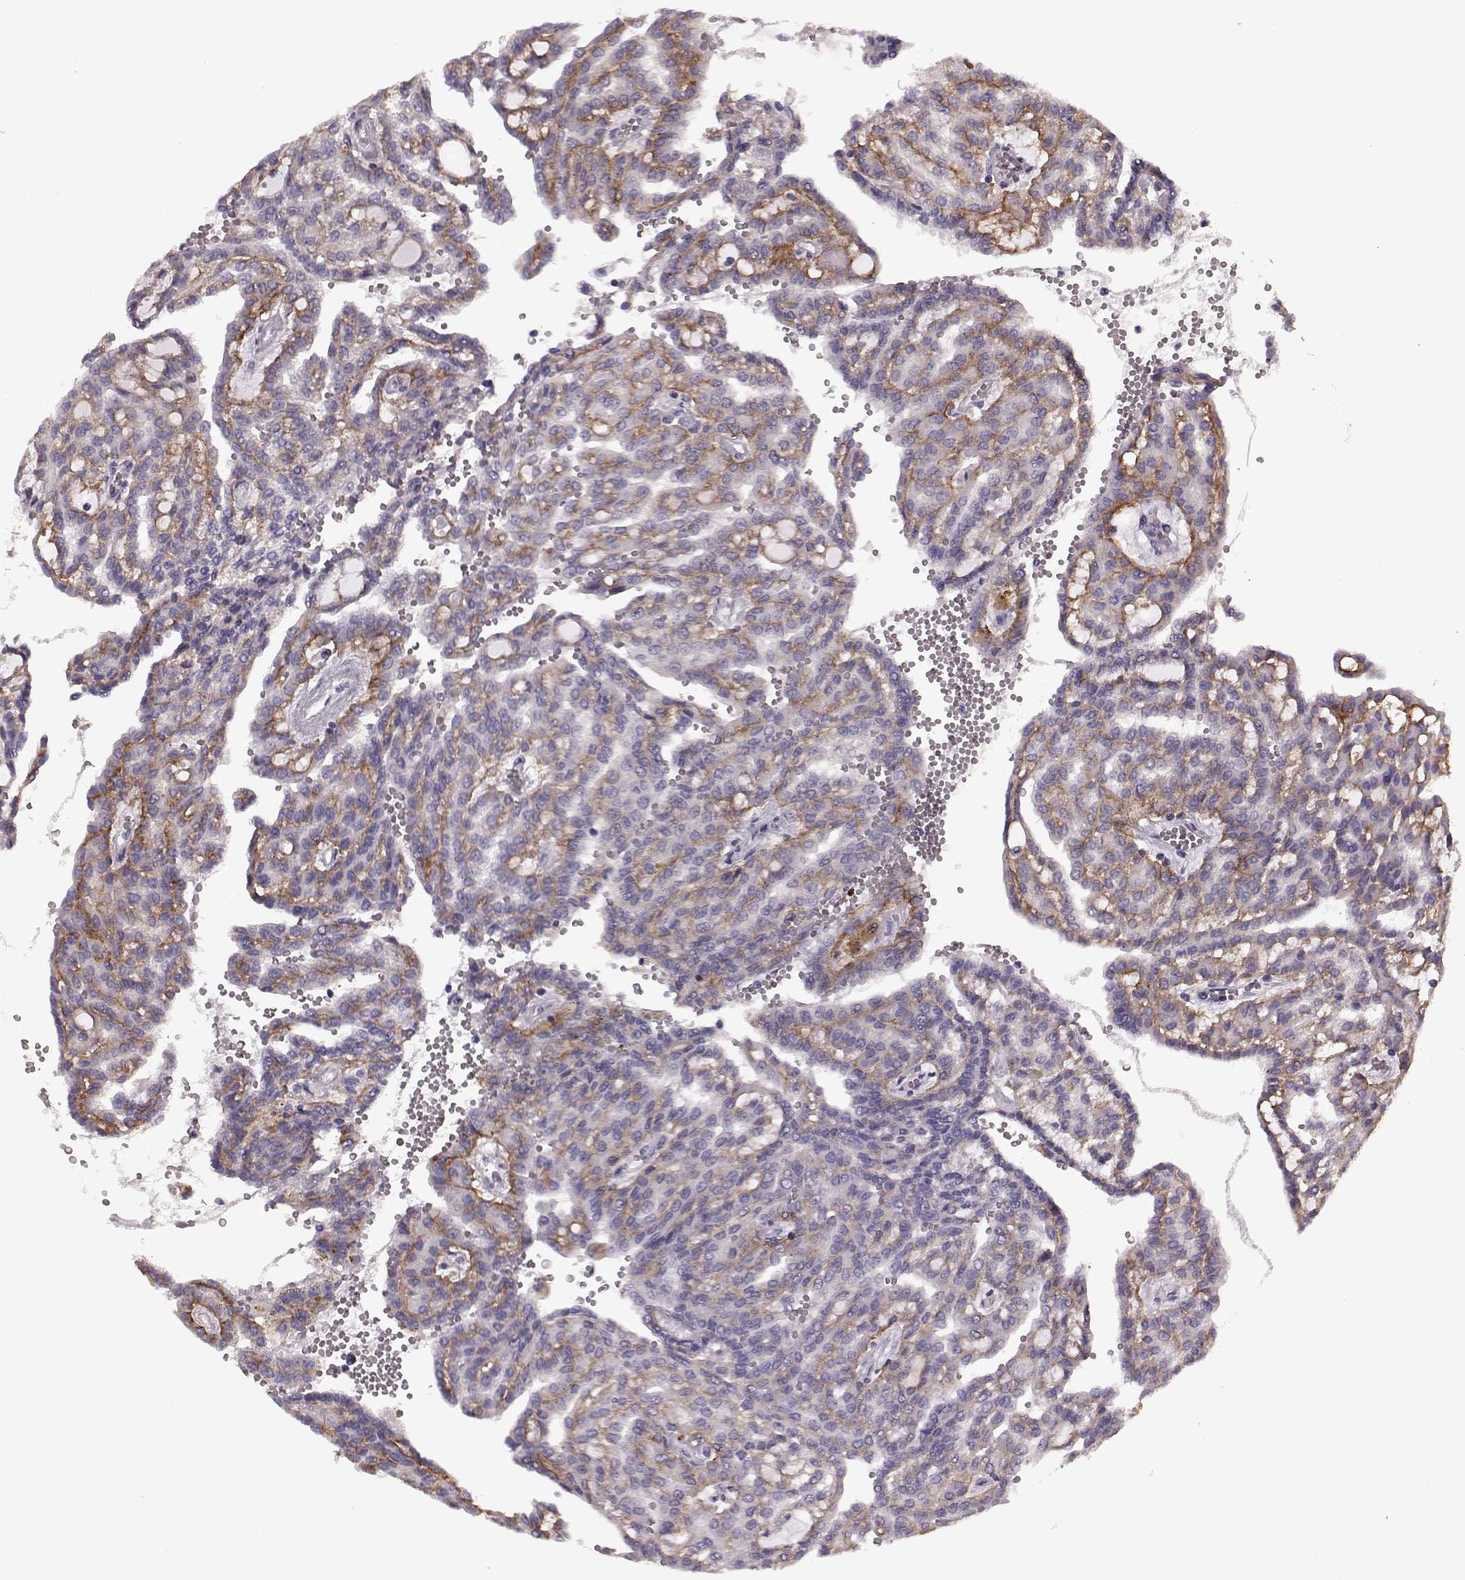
{"staining": {"intensity": "moderate", "quantity": "<25%", "location": "cytoplasmic/membranous"}, "tissue": "renal cancer", "cell_type": "Tumor cells", "image_type": "cancer", "snomed": [{"axis": "morphology", "description": "Adenocarcinoma, NOS"}, {"axis": "topography", "description": "Kidney"}], "caption": "A photomicrograph of renal adenocarcinoma stained for a protein demonstrates moderate cytoplasmic/membranous brown staining in tumor cells.", "gene": "CRYBA2", "patient": {"sex": "male", "age": 63}}